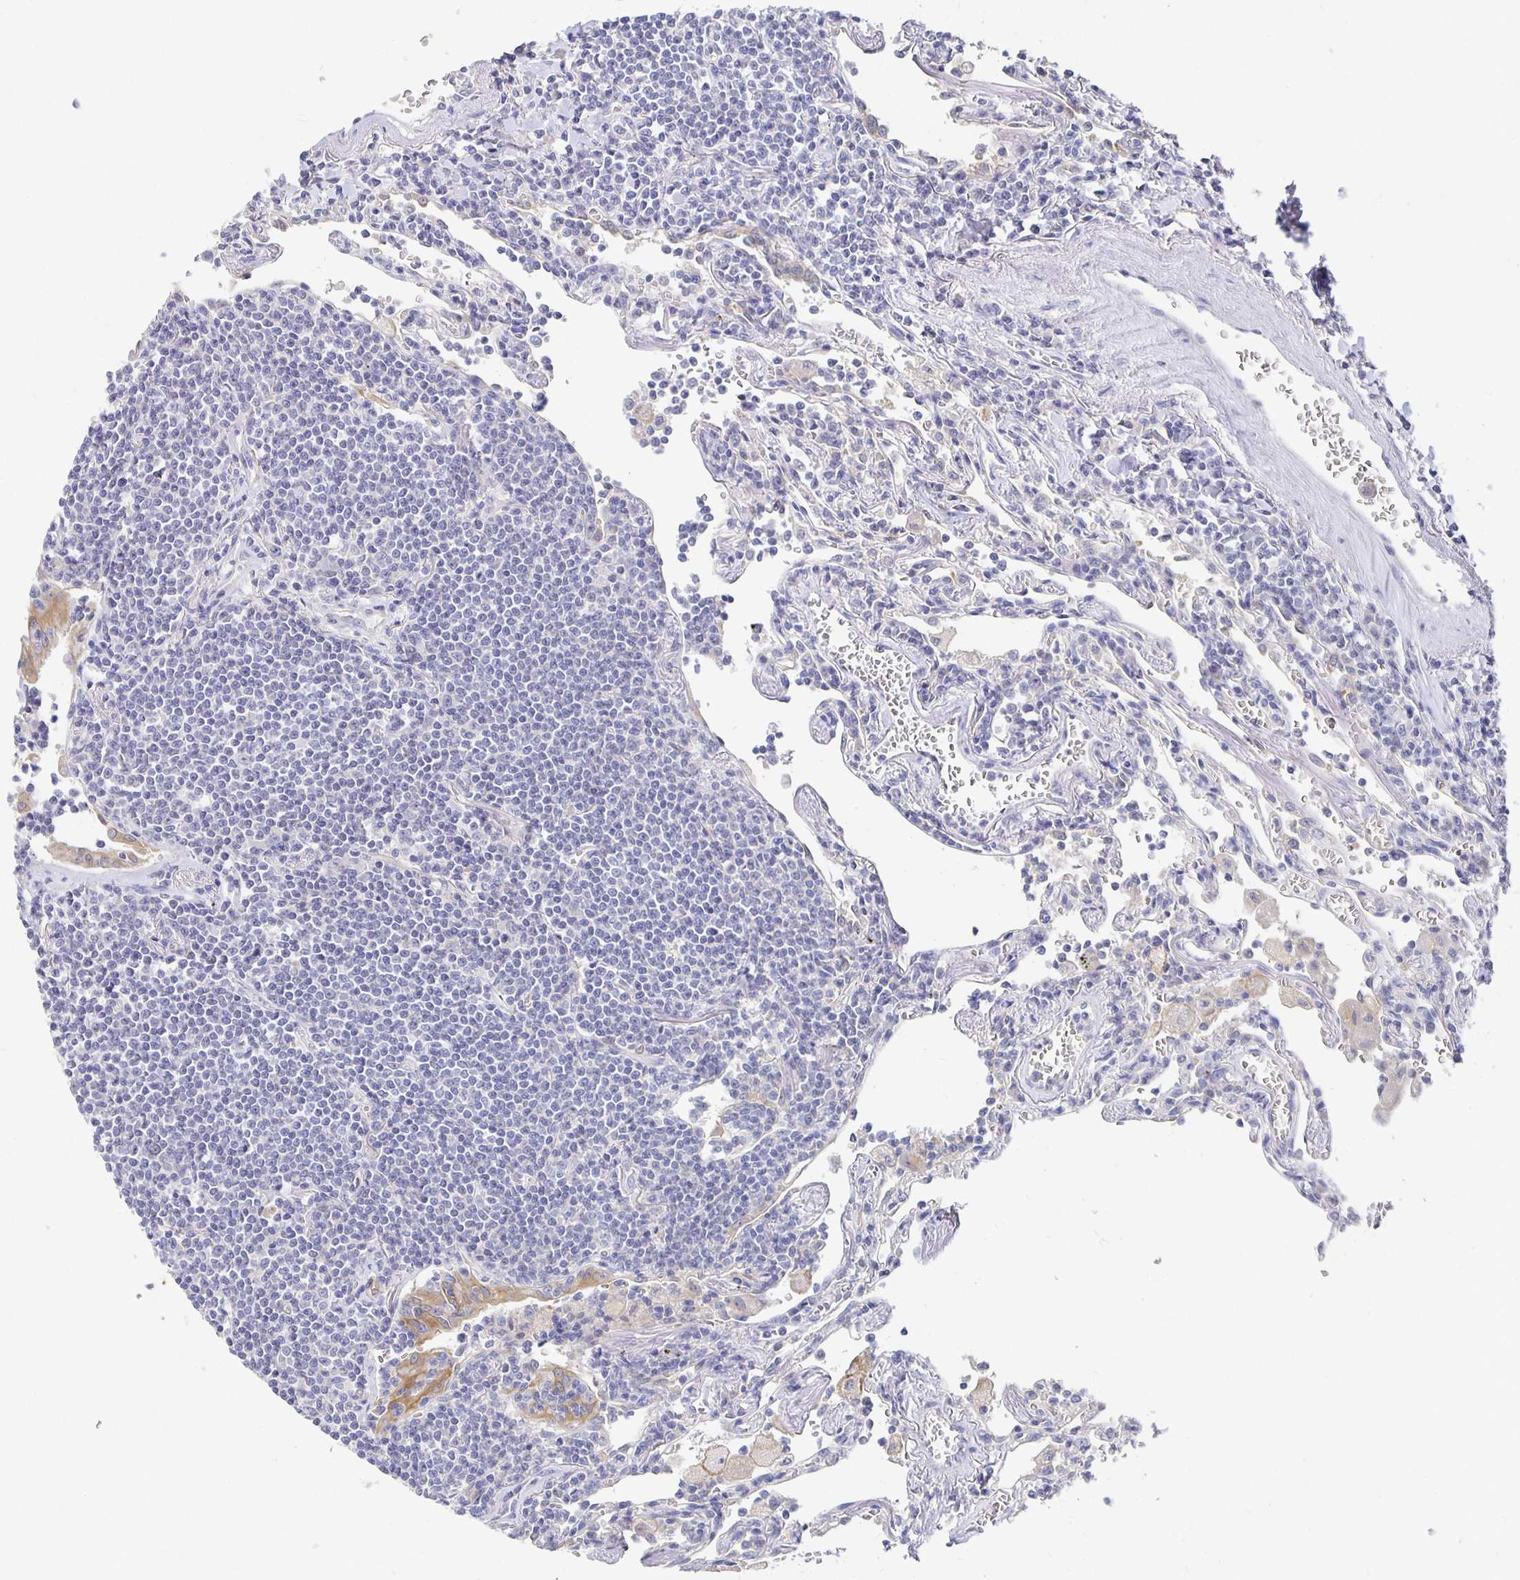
{"staining": {"intensity": "negative", "quantity": "none", "location": "none"}, "tissue": "lymphoma", "cell_type": "Tumor cells", "image_type": "cancer", "snomed": [{"axis": "morphology", "description": "Malignant lymphoma, non-Hodgkin's type, Low grade"}, {"axis": "topography", "description": "Lung"}], "caption": "Immunohistochemical staining of malignant lymphoma, non-Hodgkin's type (low-grade) exhibits no significant expression in tumor cells.", "gene": "FKRP", "patient": {"sex": "female", "age": 71}}